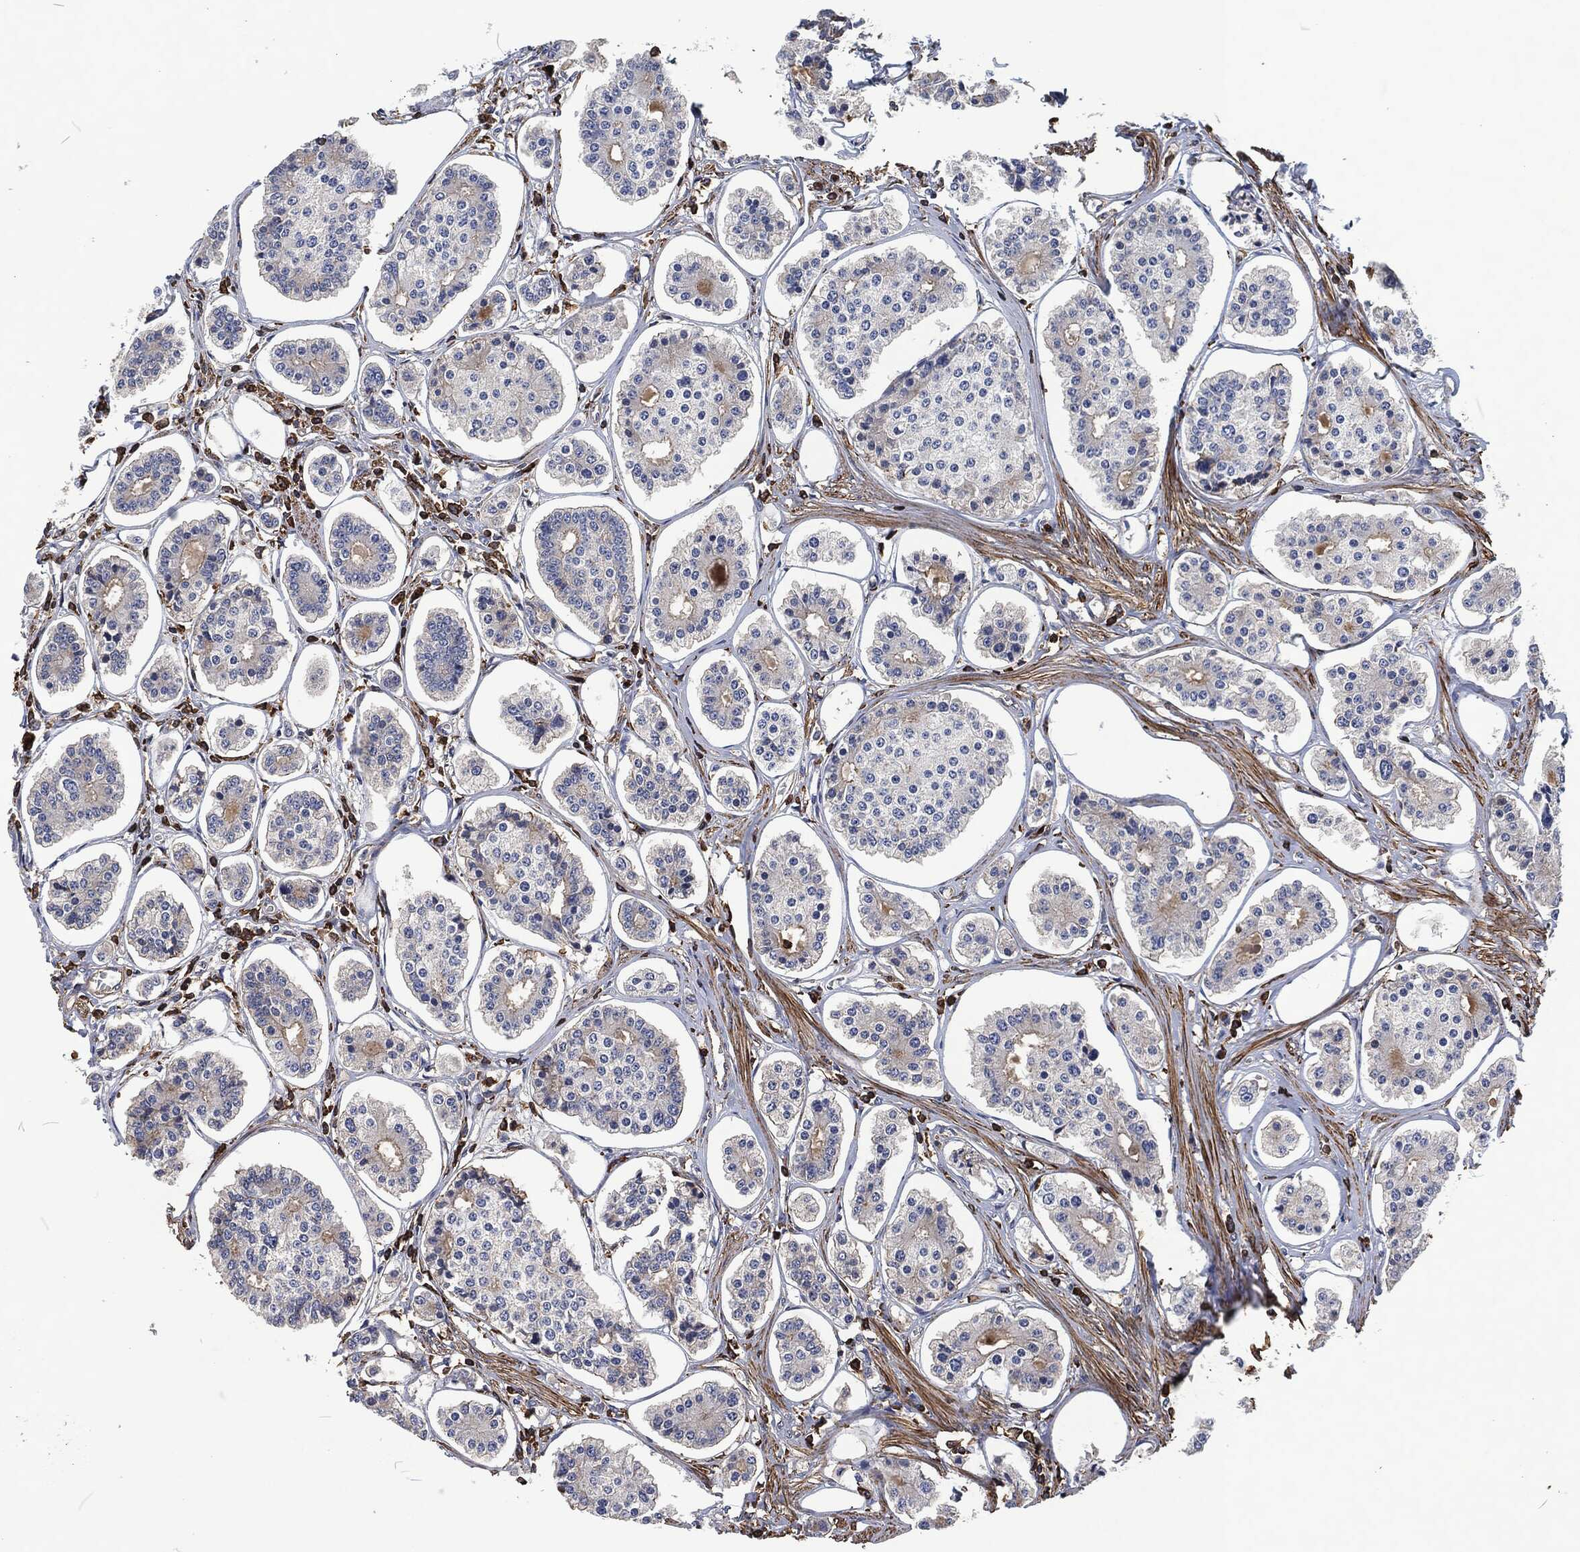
{"staining": {"intensity": "negative", "quantity": "none", "location": "none"}, "tissue": "carcinoid", "cell_type": "Tumor cells", "image_type": "cancer", "snomed": [{"axis": "morphology", "description": "Carcinoid, malignant, NOS"}, {"axis": "topography", "description": "Small intestine"}], "caption": "Tumor cells show no significant staining in carcinoid. Nuclei are stained in blue.", "gene": "LGALS9", "patient": {"sex": "female", "age": 65}}